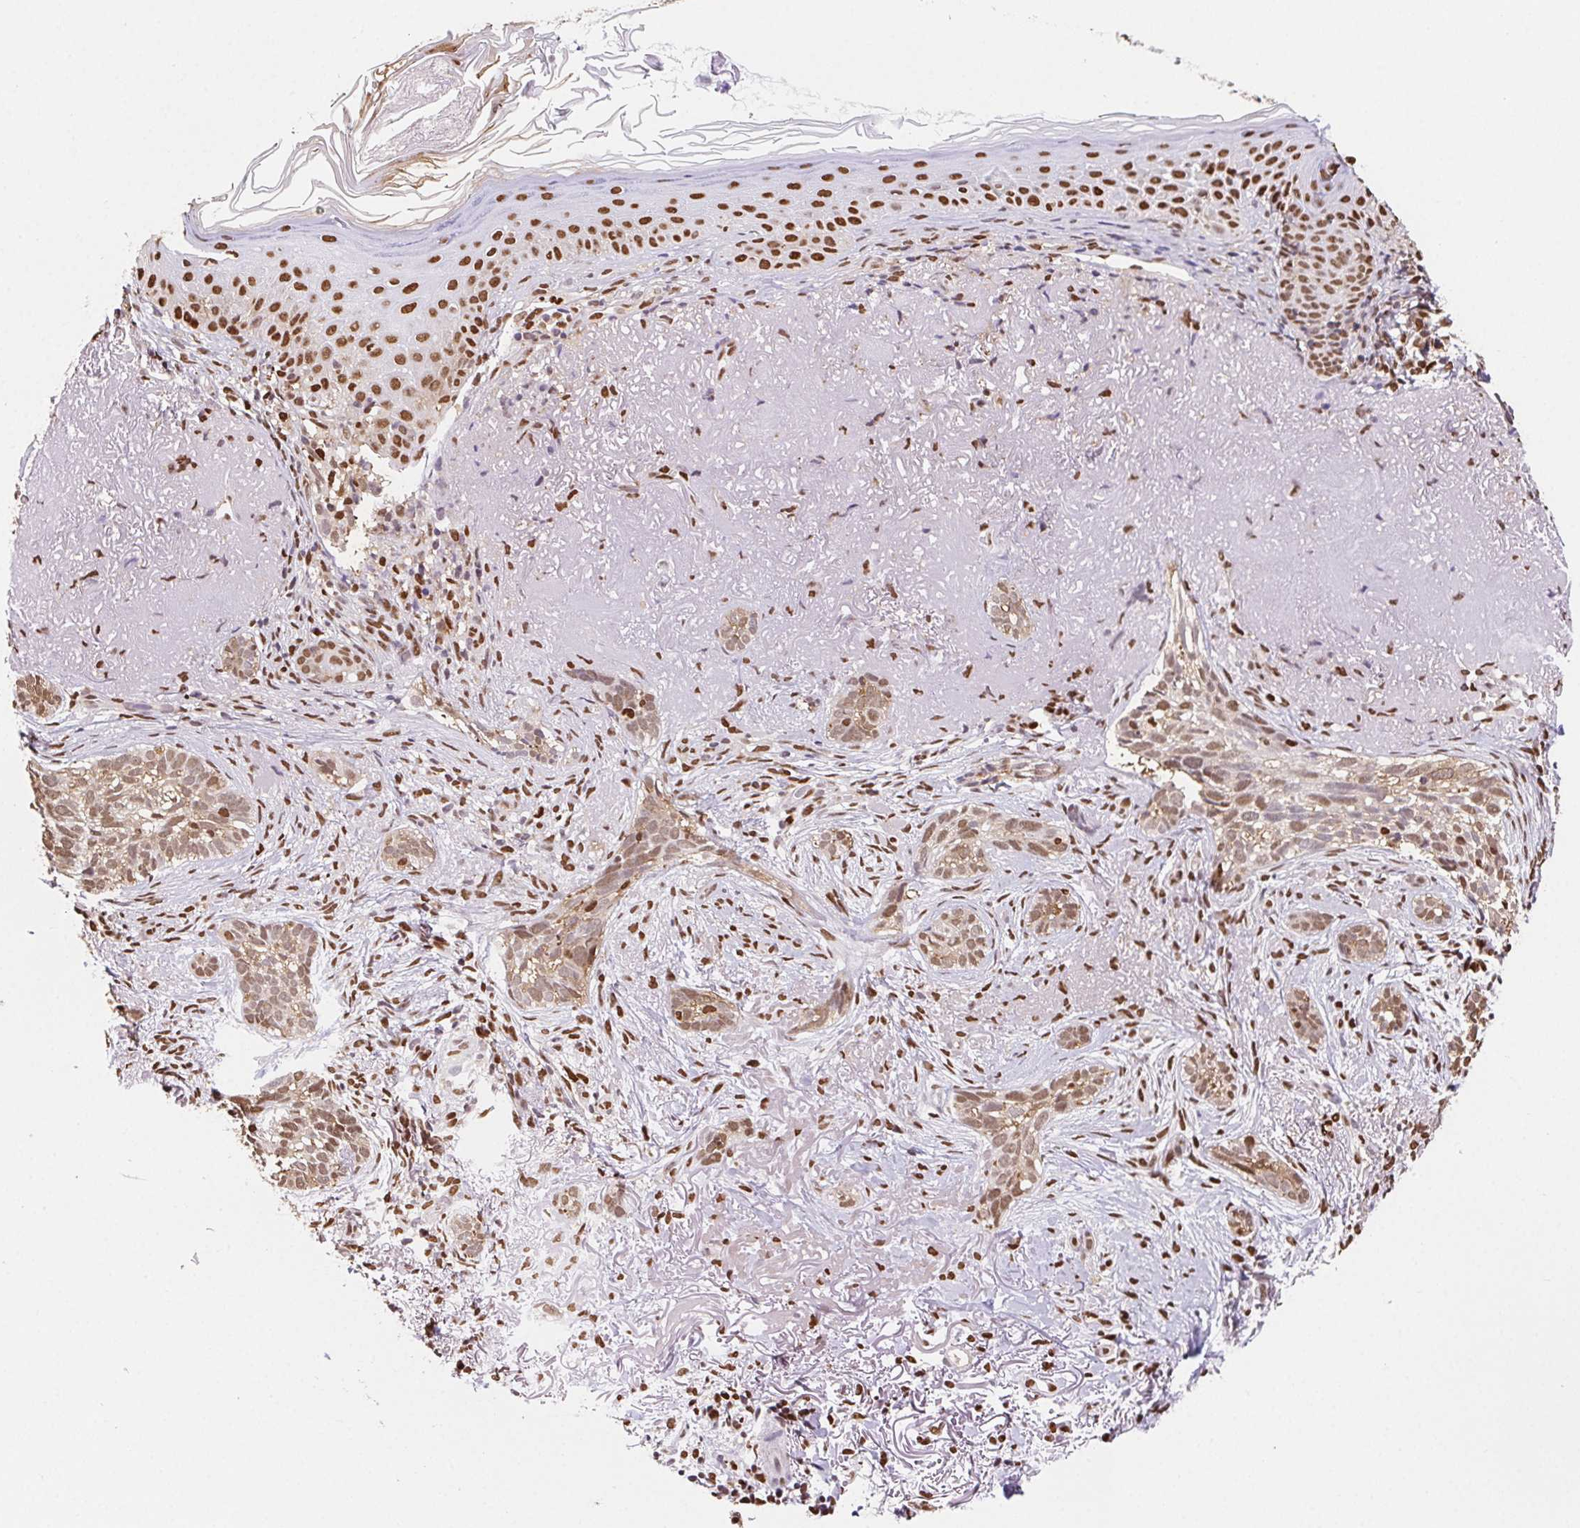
{"staining": {"intensity": "moderate", "quantity": ">75%", "location": "nuclear"}, "tissue": "skin cancer", "cell_type": "Tumor cells", "image_type": "cancer", "snomed": [{"axis": "morphology", "description": "Basal cell carcinoma"}, {"axis": "morphology", "description": "BCC, high aggressive"}, {"axis": "topography", "description": "Skin"}], "caption": "Immunohistochemistry (IHC) (DAB) staining of skin bcc,  high aggressive reveals moderate nuclear protein positivity in about >75% of tumor cells.", "gene": "SET", "patient": {"sex": "female", "age": 86}}